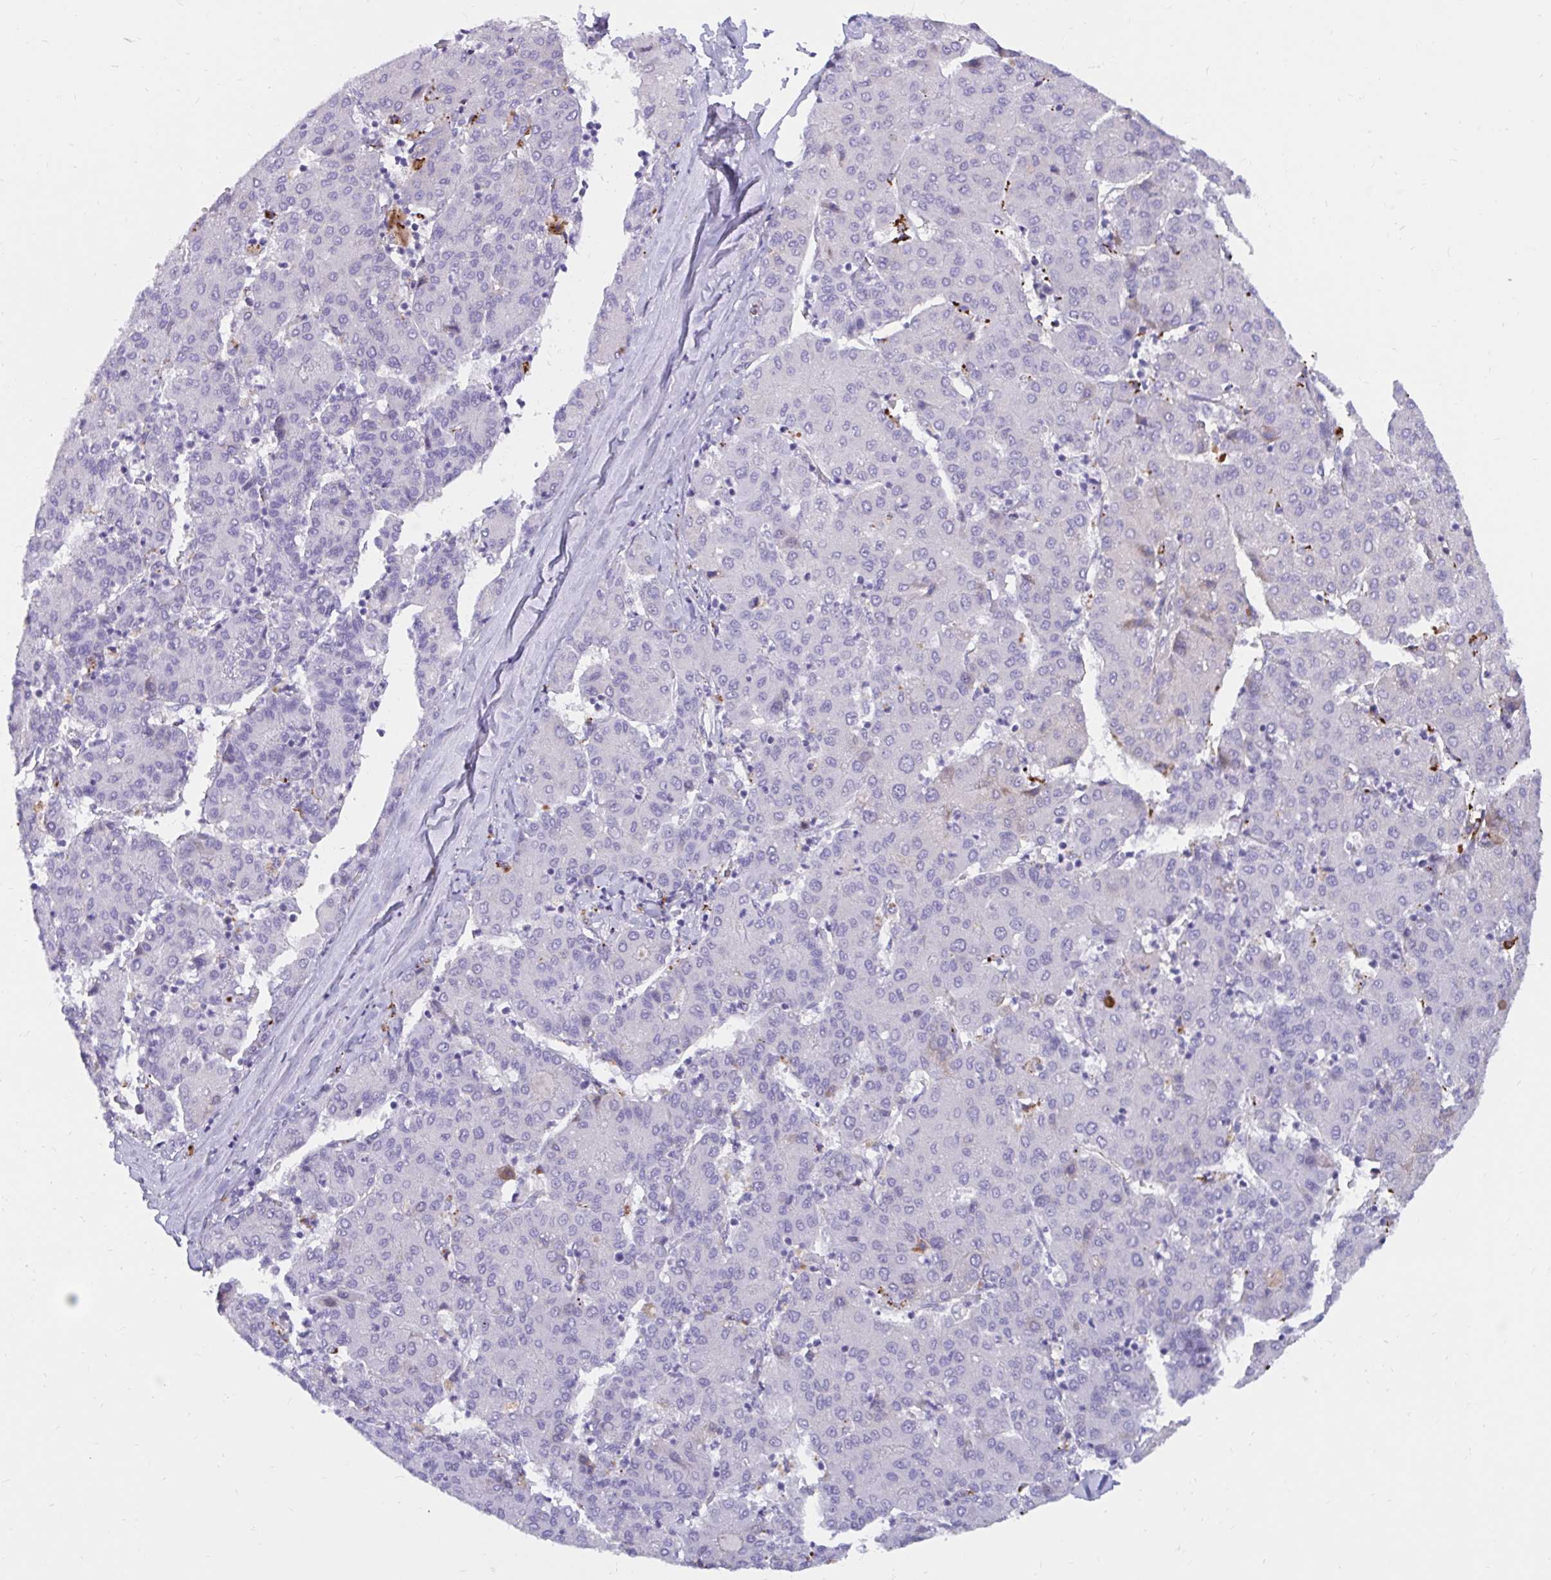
{"staining": {"intensity": "negative", "quantity": "none", "location": "none"}, "tissue": "liver cancer", "cell_type": "Tumor cells", "image_type": "cancer", "snomed": [{"axis": "morphology", "description": "Carcinoma, Hepatocellular, NOS"}, {"axis": "topography", "description": "Liver"}], "caption": "Immunohistochemistry image of neoplastic tissue: liver cancer stained with DAB demonstrates no significant protein positivity in tumor cells.", "gene": "FAM219B", "patient": {"sex": "male", "age": 65}}